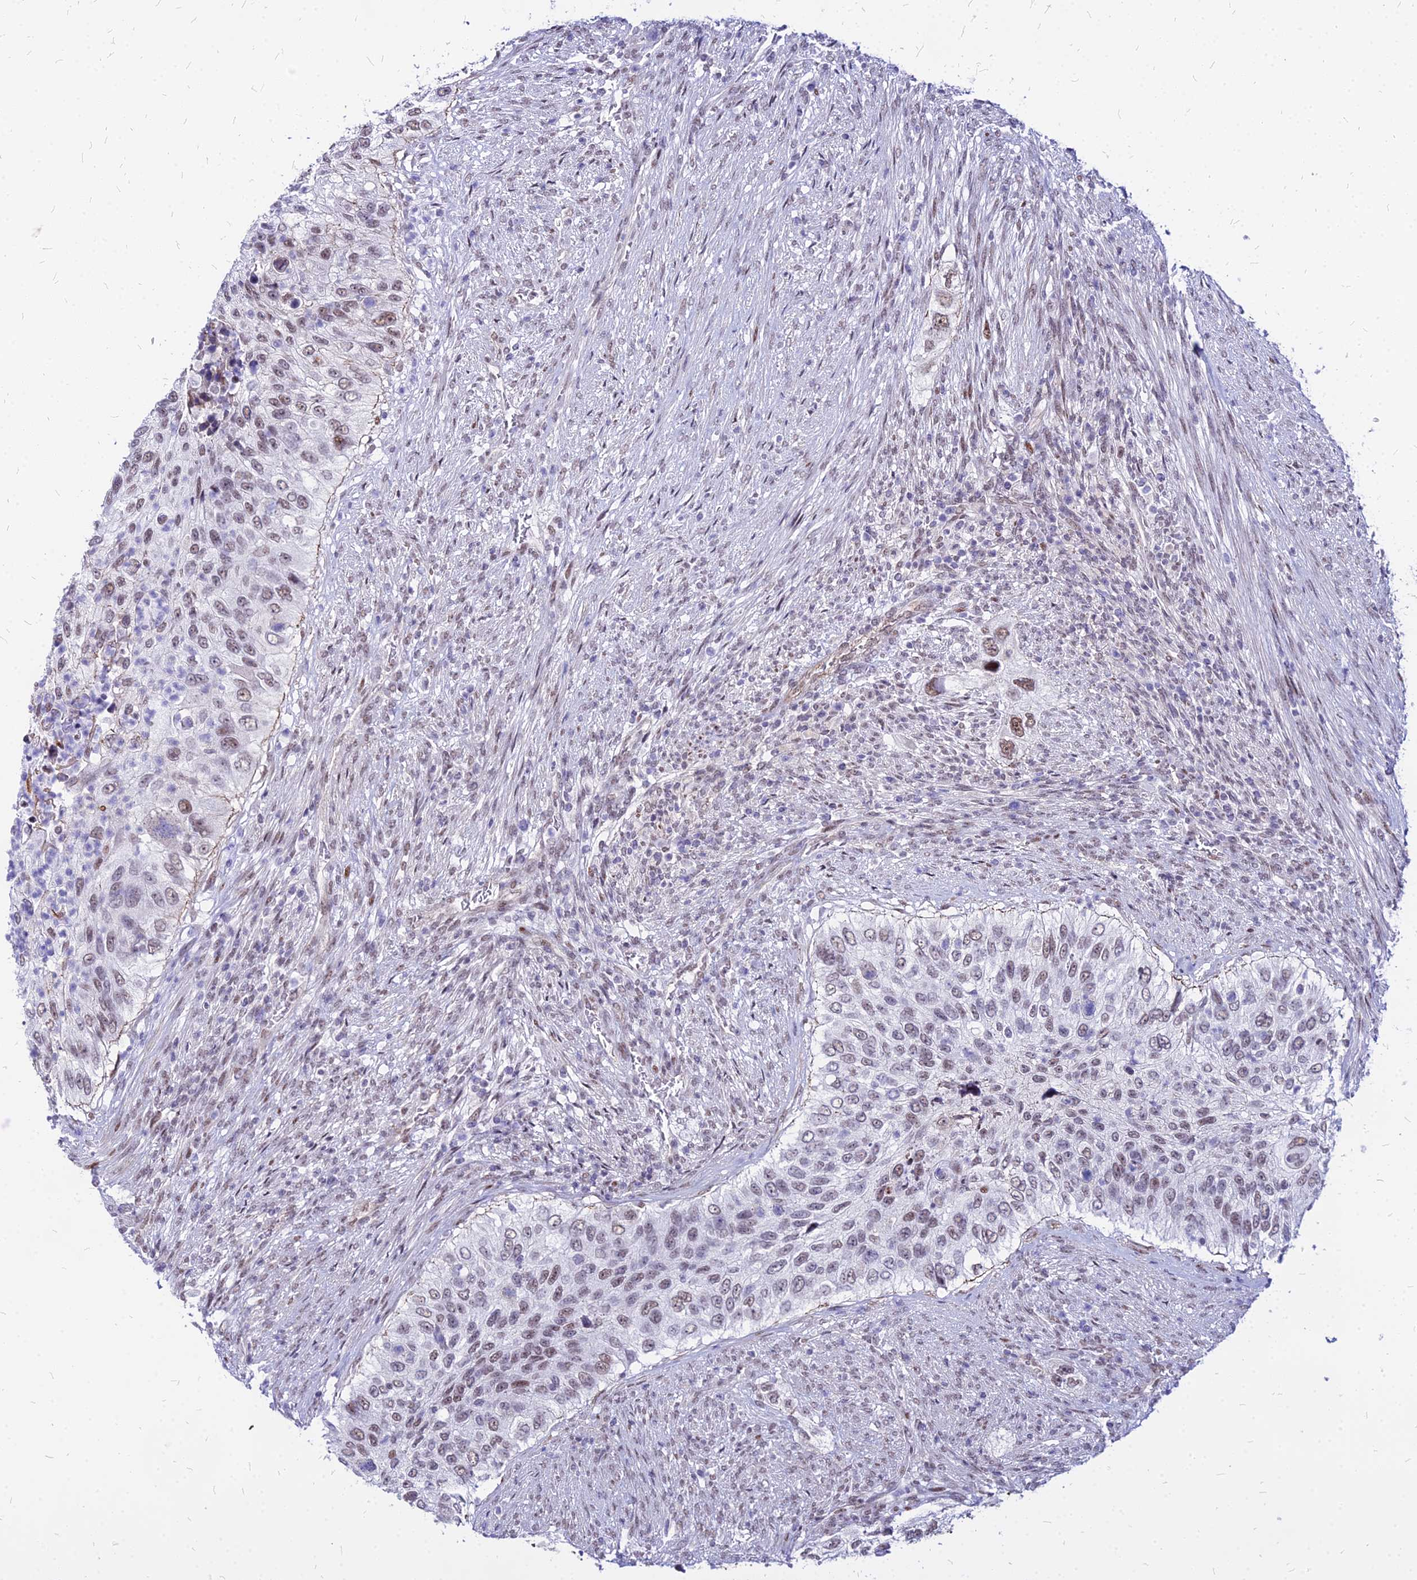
{"staining": {"intensity": "moderate", "quantity": "25%-75%", "location": "nuclear"}, "tissue": "urothelial cancer", "cell_type": "Tumor cells", "image_type": "cancer", "snomed": [{"axis": "morphology", "description": "Urothelial carcinoma, High grade"}, {"axis": "topography", "description": "Urinary bladder"}], "caption": "Brown immunohistochemical staining in urothelial cancer reveals moderate nuclear positivity in about 25%-75% of tumor cells.", "gene": "FDX2", "patient": {"sex": "female", "age": 60}}